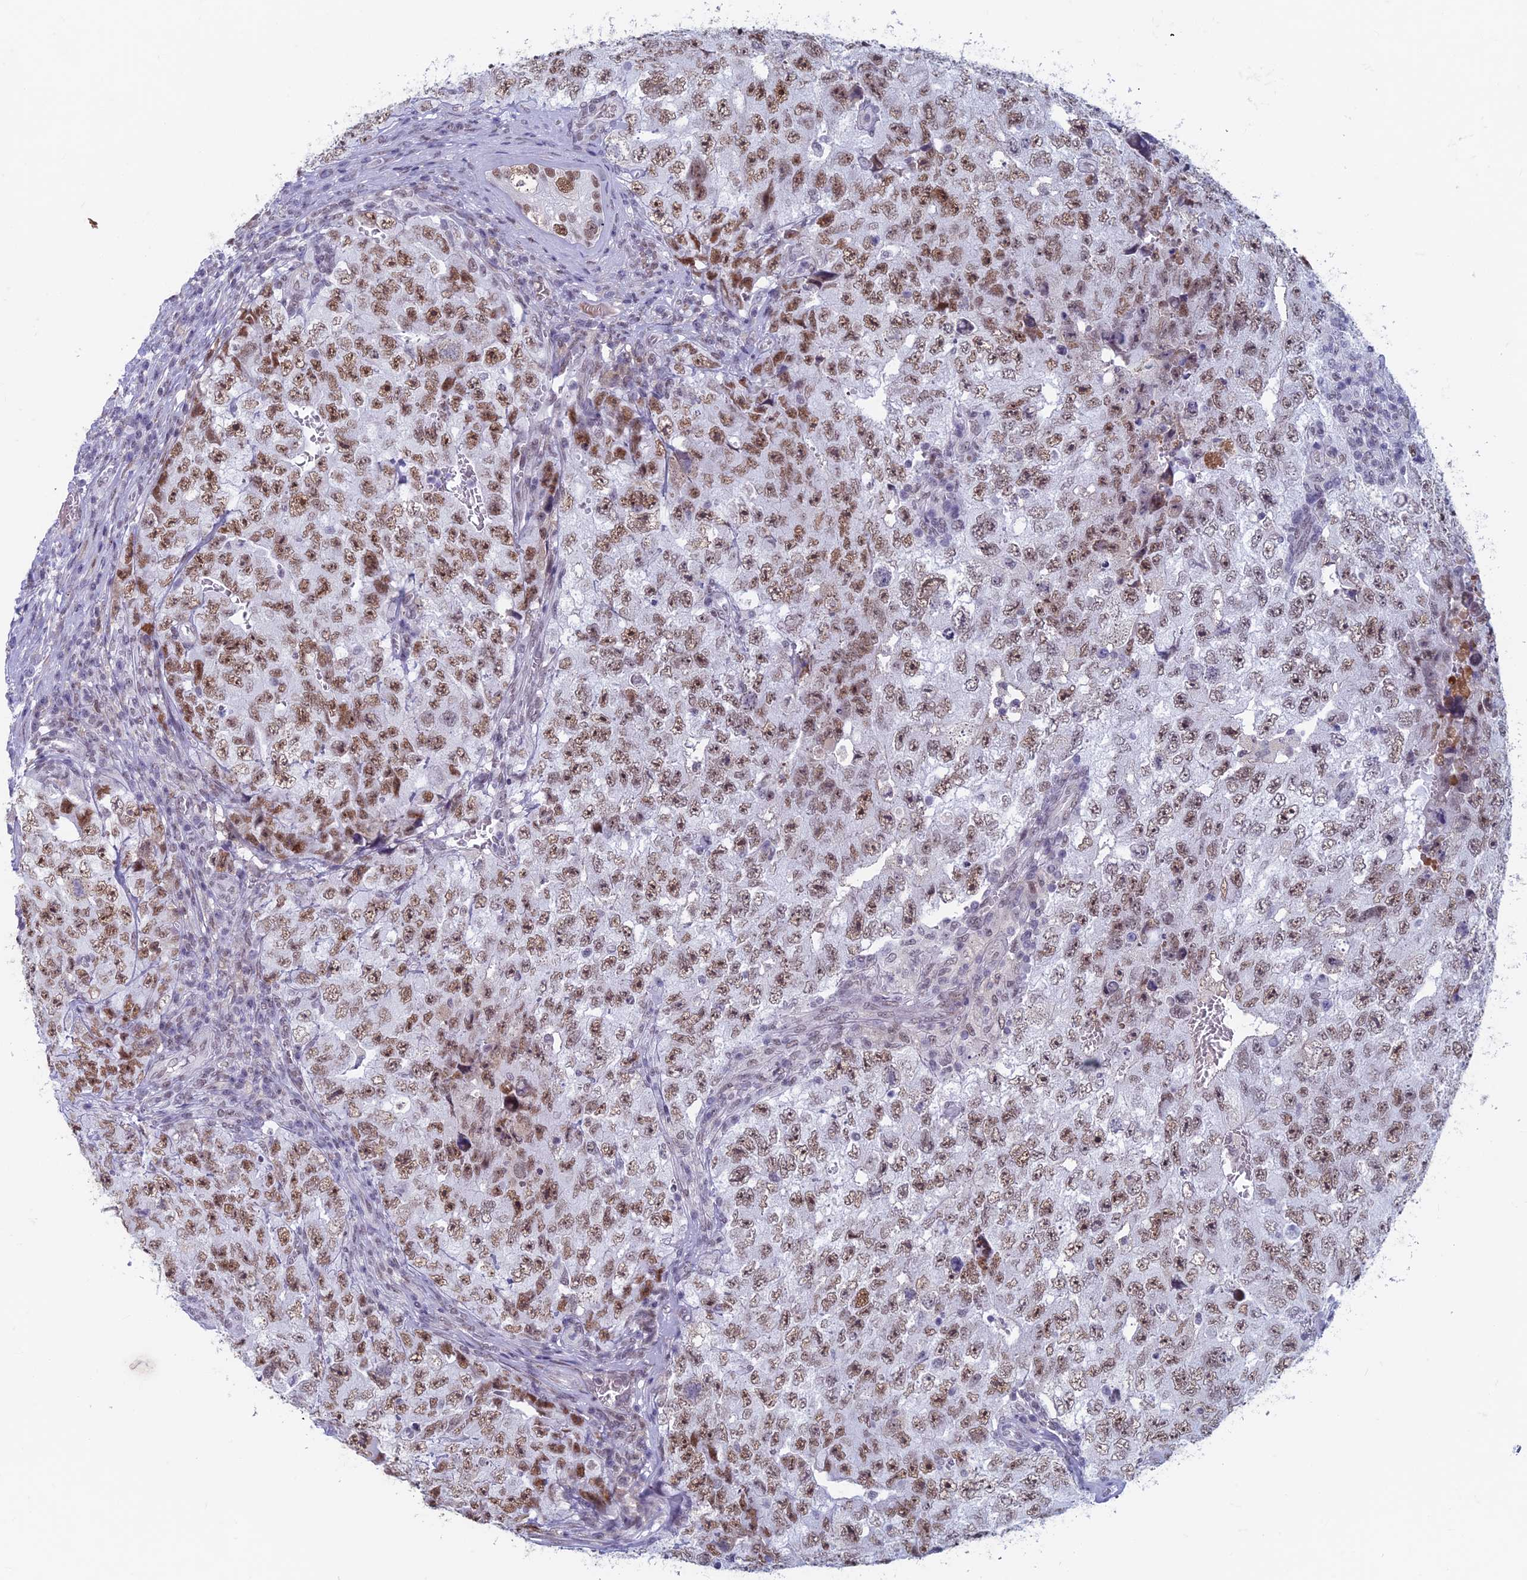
{"staining": {"intensity": "moderate", "quantity": ">75%", "location": "nuclear"}, "tissue": "testis cancer", "cell_type": "Tumor cells", "image_type": "cancer", "snomed": [{"axis": "morphology", "description": "Carcinoma, Embryonal, NOS"}, {"axis": "topography", "description": "Testis"}], "caption": "Immunohistochemistry of testis cancer reveals medium levels of moderate nuclear expression in approximately >75% of tumor cells. Using DAB (3,3'-diaminobenzidine) (brown) and hematoxylin (blue) stains, captured at high magnification using brightfield microscopy.", "gene": "ASH2L", "patient": {"sex": "male", "age": 17}}